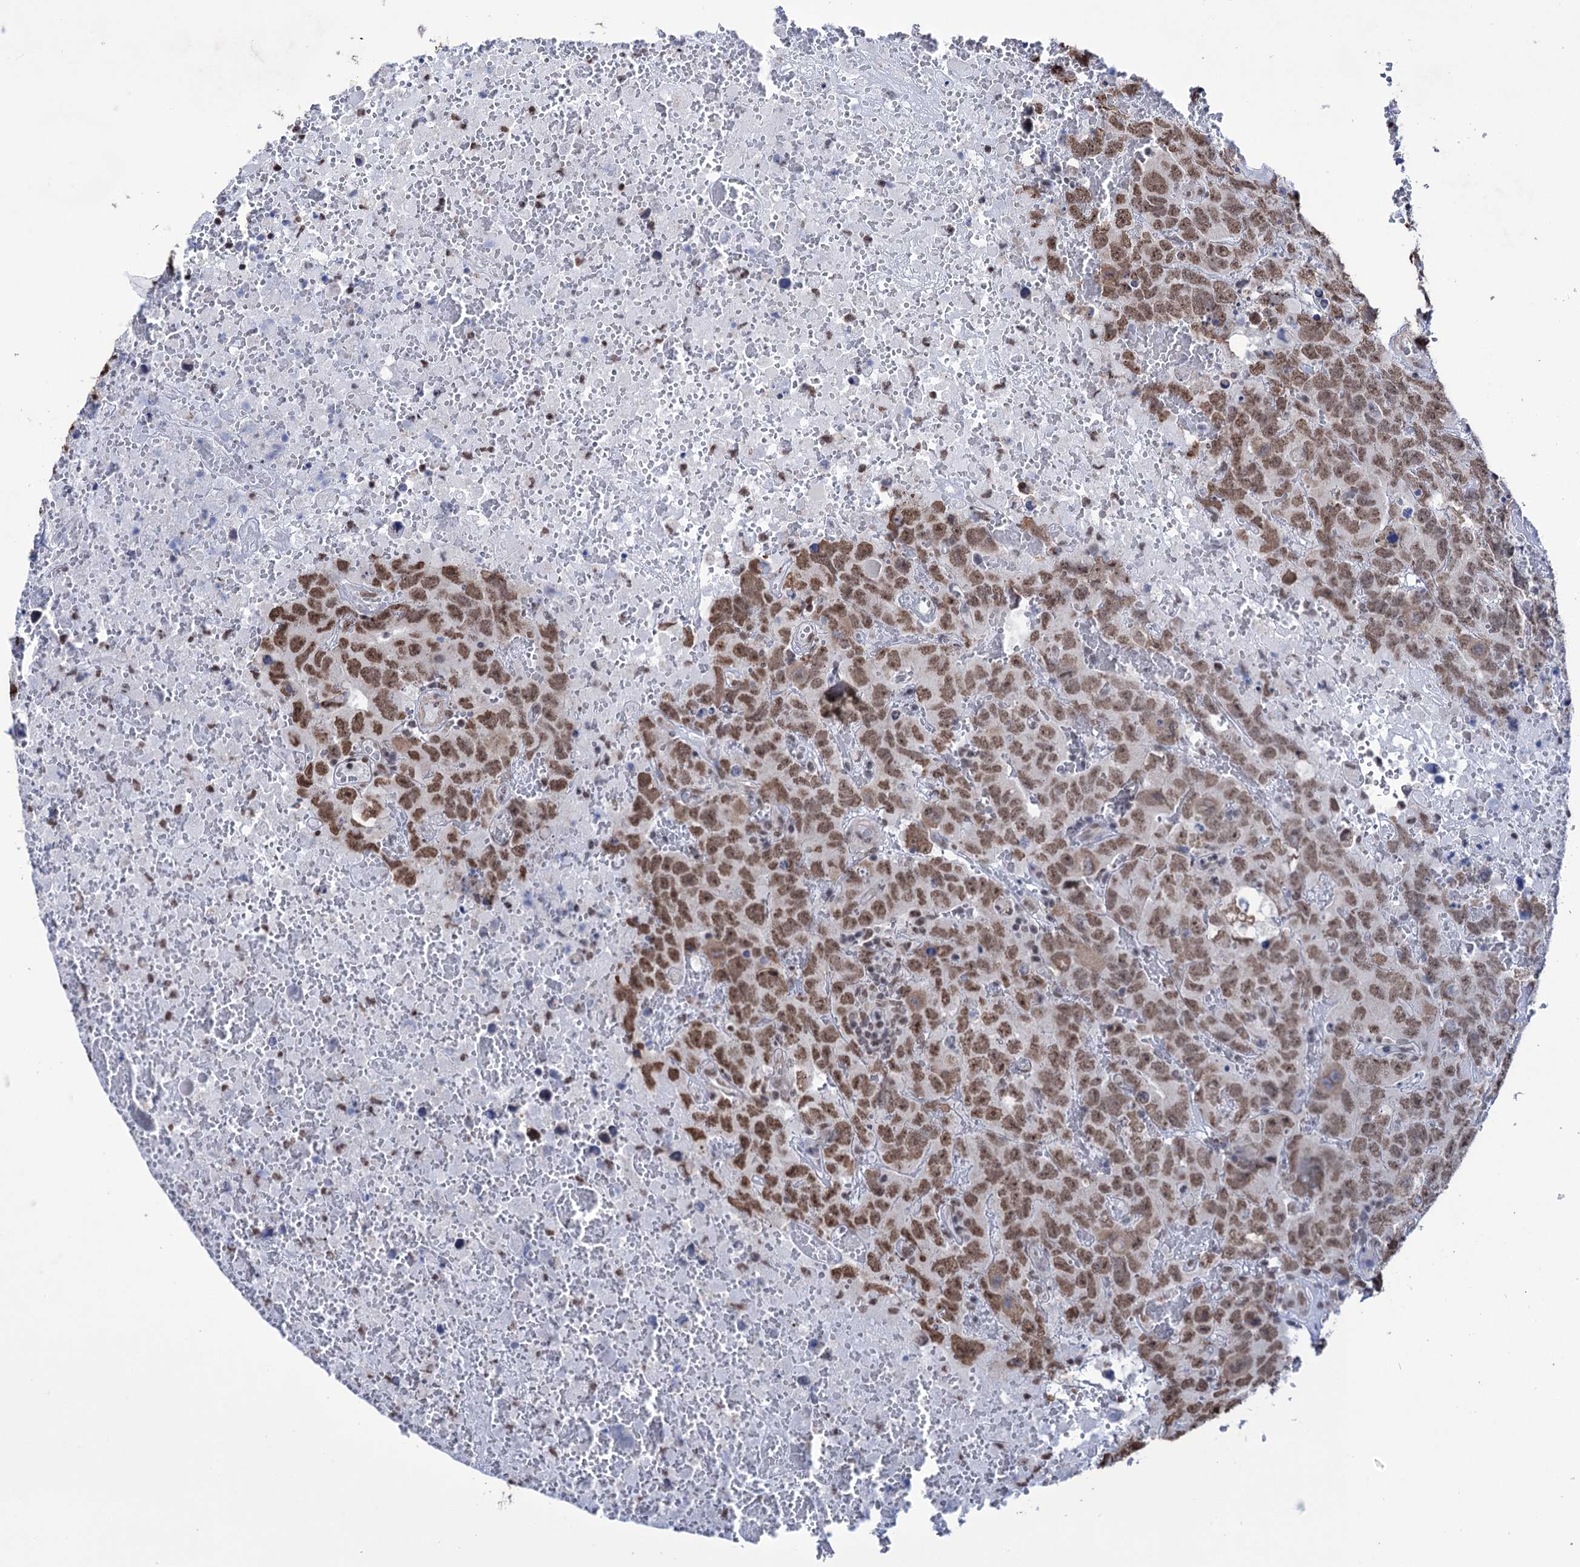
{"staining": {"intensity": "moderate", "quantity": ">75%", "location": "nuclear"}, "tissue": "testis cancer", "cell_type": "Tumor cells", "image_type": "cancer", "snomed": [{"axis": "morphology", "description": "Carcinoma, Embryonal, NOS"}, {"axis": "topography", "description": "Testis"}], "caption": "Approximately >75% of tumor cells in testis embryonal carcinoma demonstrate moderate nuclear protein staining as visualized by brown immunohistochemical staining.", "gene": "ABHD10", "patient": {"sex": "male", "age": 45}}